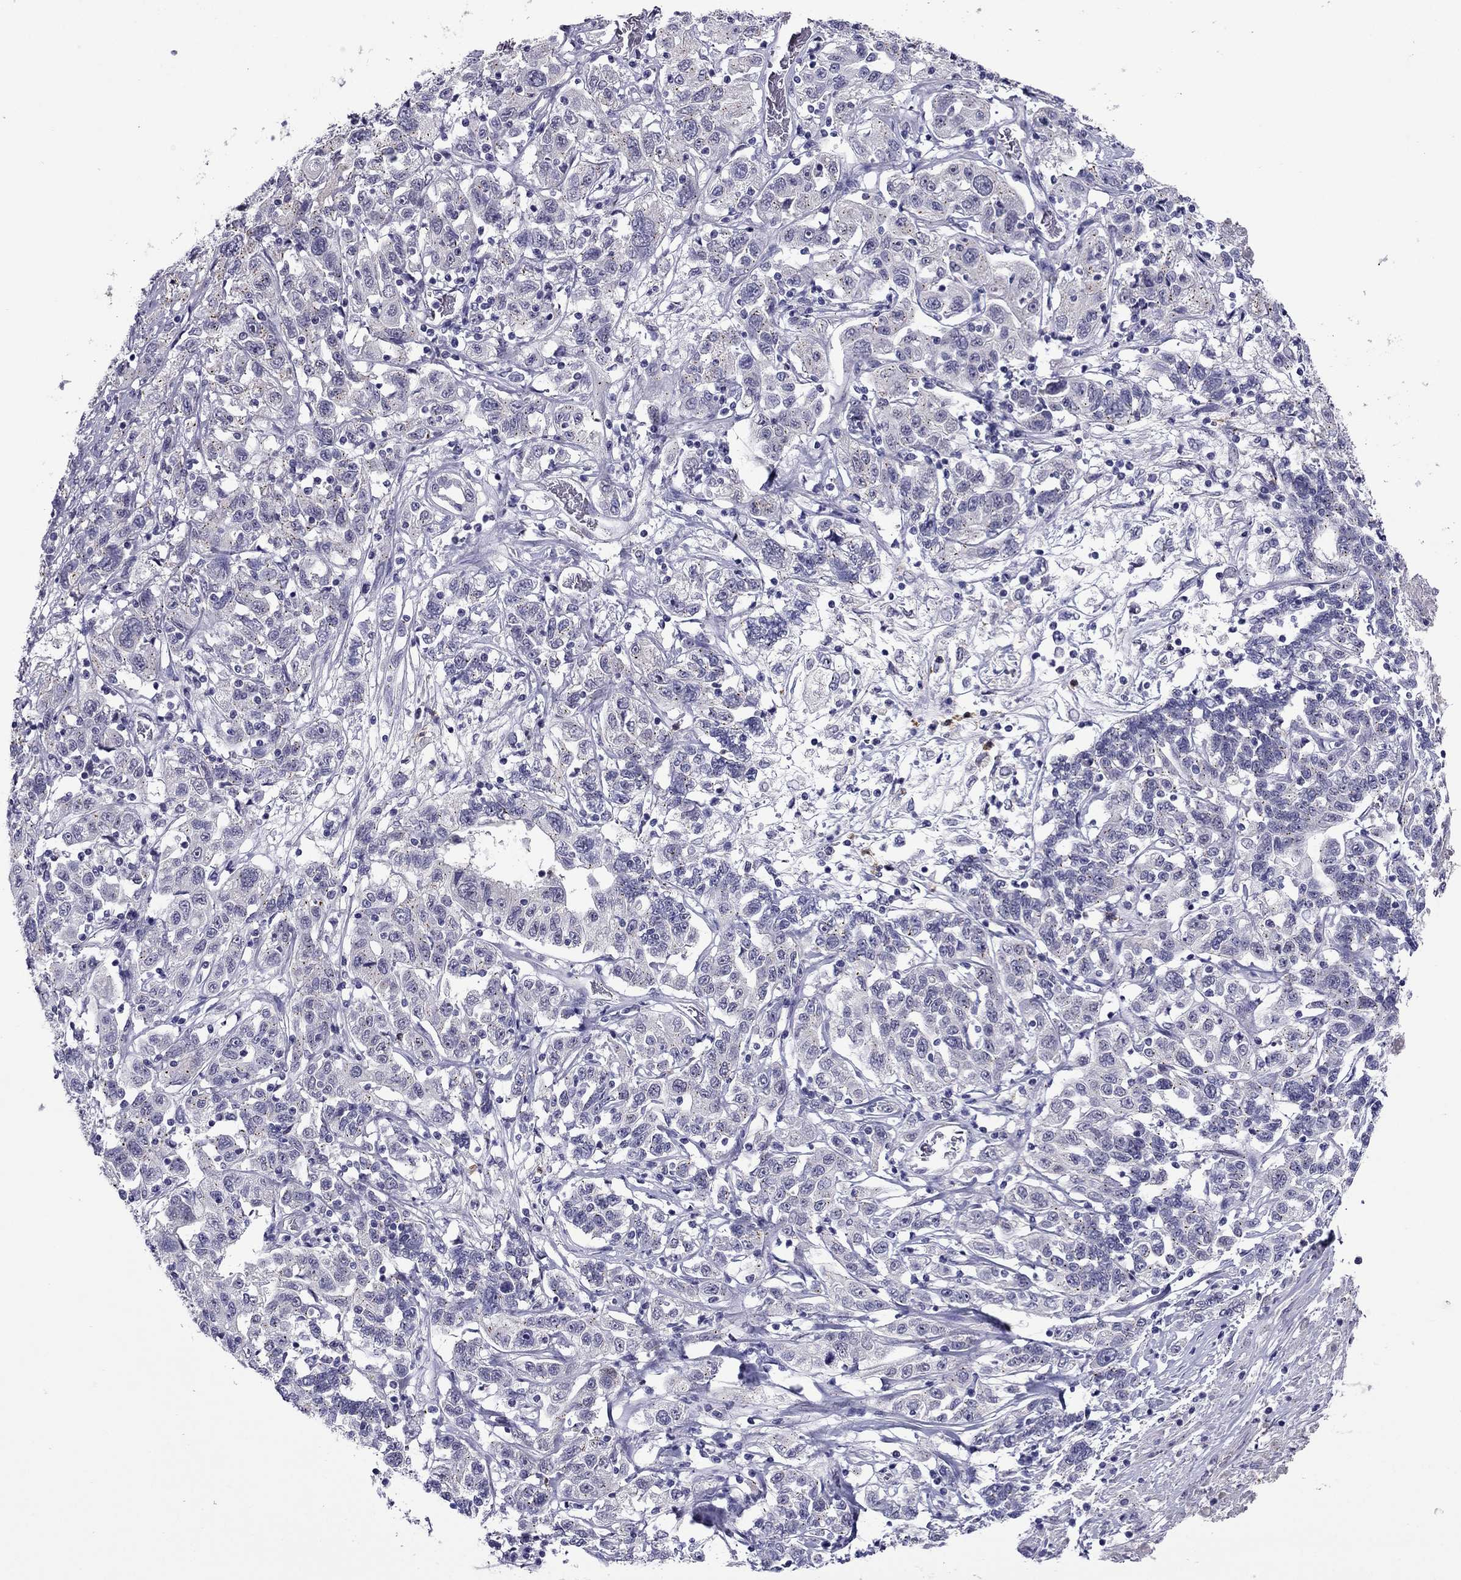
{"staining": {"intensity": "negative", "quantity": "none", "location": "none"}, "tissue": "liver cancer", "cell_type": "Tumor cells", "image_type": "cancer", "snomed": [{"axis": "morphology", "description": "Adenocarcinoma, NOS"}, {"axis": "morphology", "description": "Cholangiocarcinoma"}, {"axis": "topography", "description": "Liver"}], "caption": "High power microscopy photomicrograph of an IHC histopathology image of liver cancer, revealing no significant expression in tumor cells. The staining is performed using DAB (3,3'-diaminobenzidine) brown chromogen with nuclei counter-stained in using hematoxylin.", "gene": "MYBPH", "patient": {"sex": "male", "age": 64}}